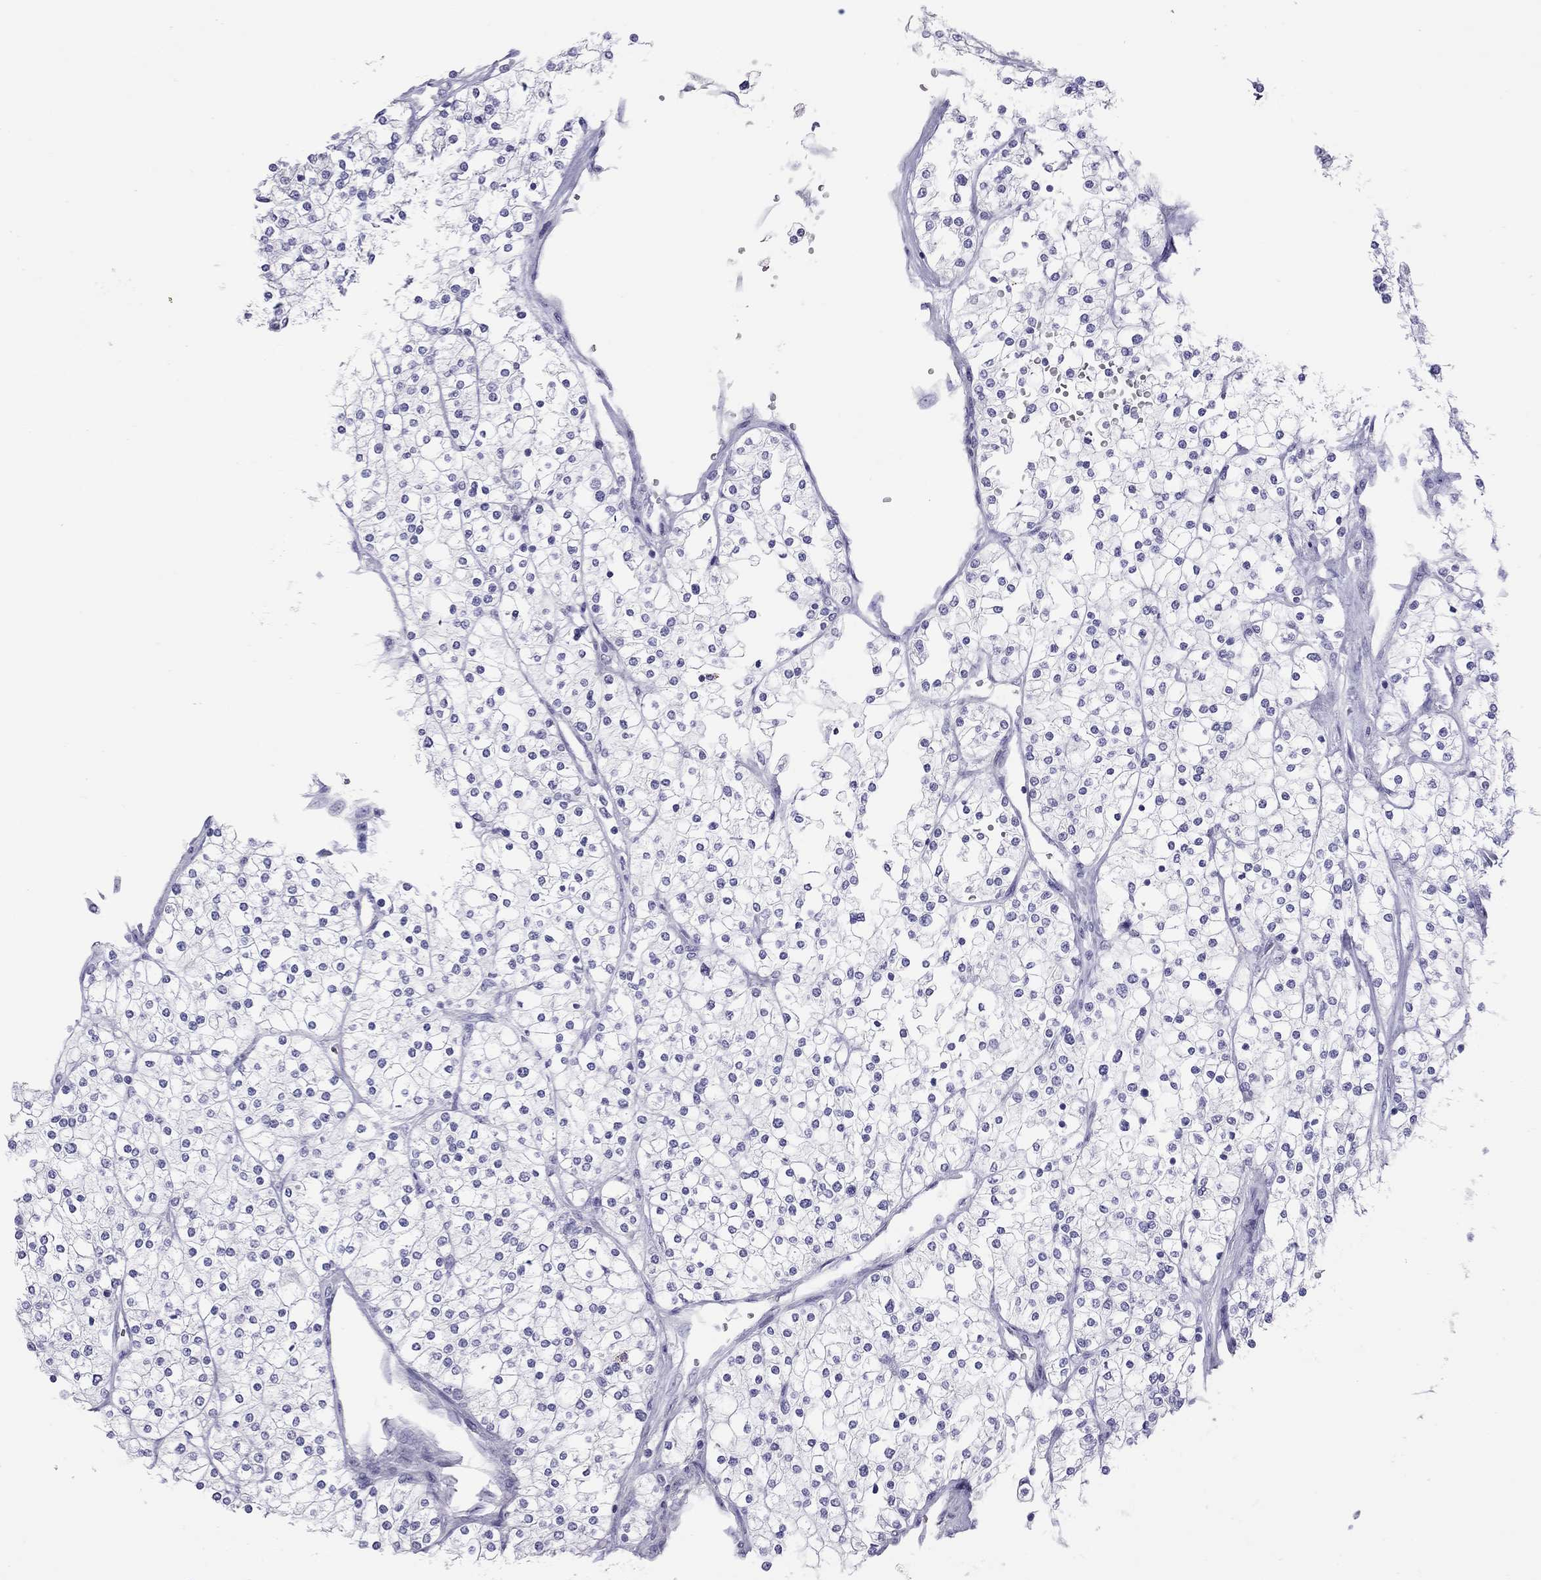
{"staining": {"intensity": "negative", "quantity": "none", "location": "none"}, "tissue": "renal cancer", "cell_type": "Tumor cells", "image_type": "cancer", "snomed": [{"axis": "morphology", "description": "Adenocarcinoma, NOS"}, {"axis": "topography", "description": "Kidney"}], "caption": "Human adenocarcinoma (renal) stained for a protein using immunohistochemistry (IHC) shows no positivity in tumor cells.", "gene": "STAG3", "patient": {"sex": "male", "age": 80}}